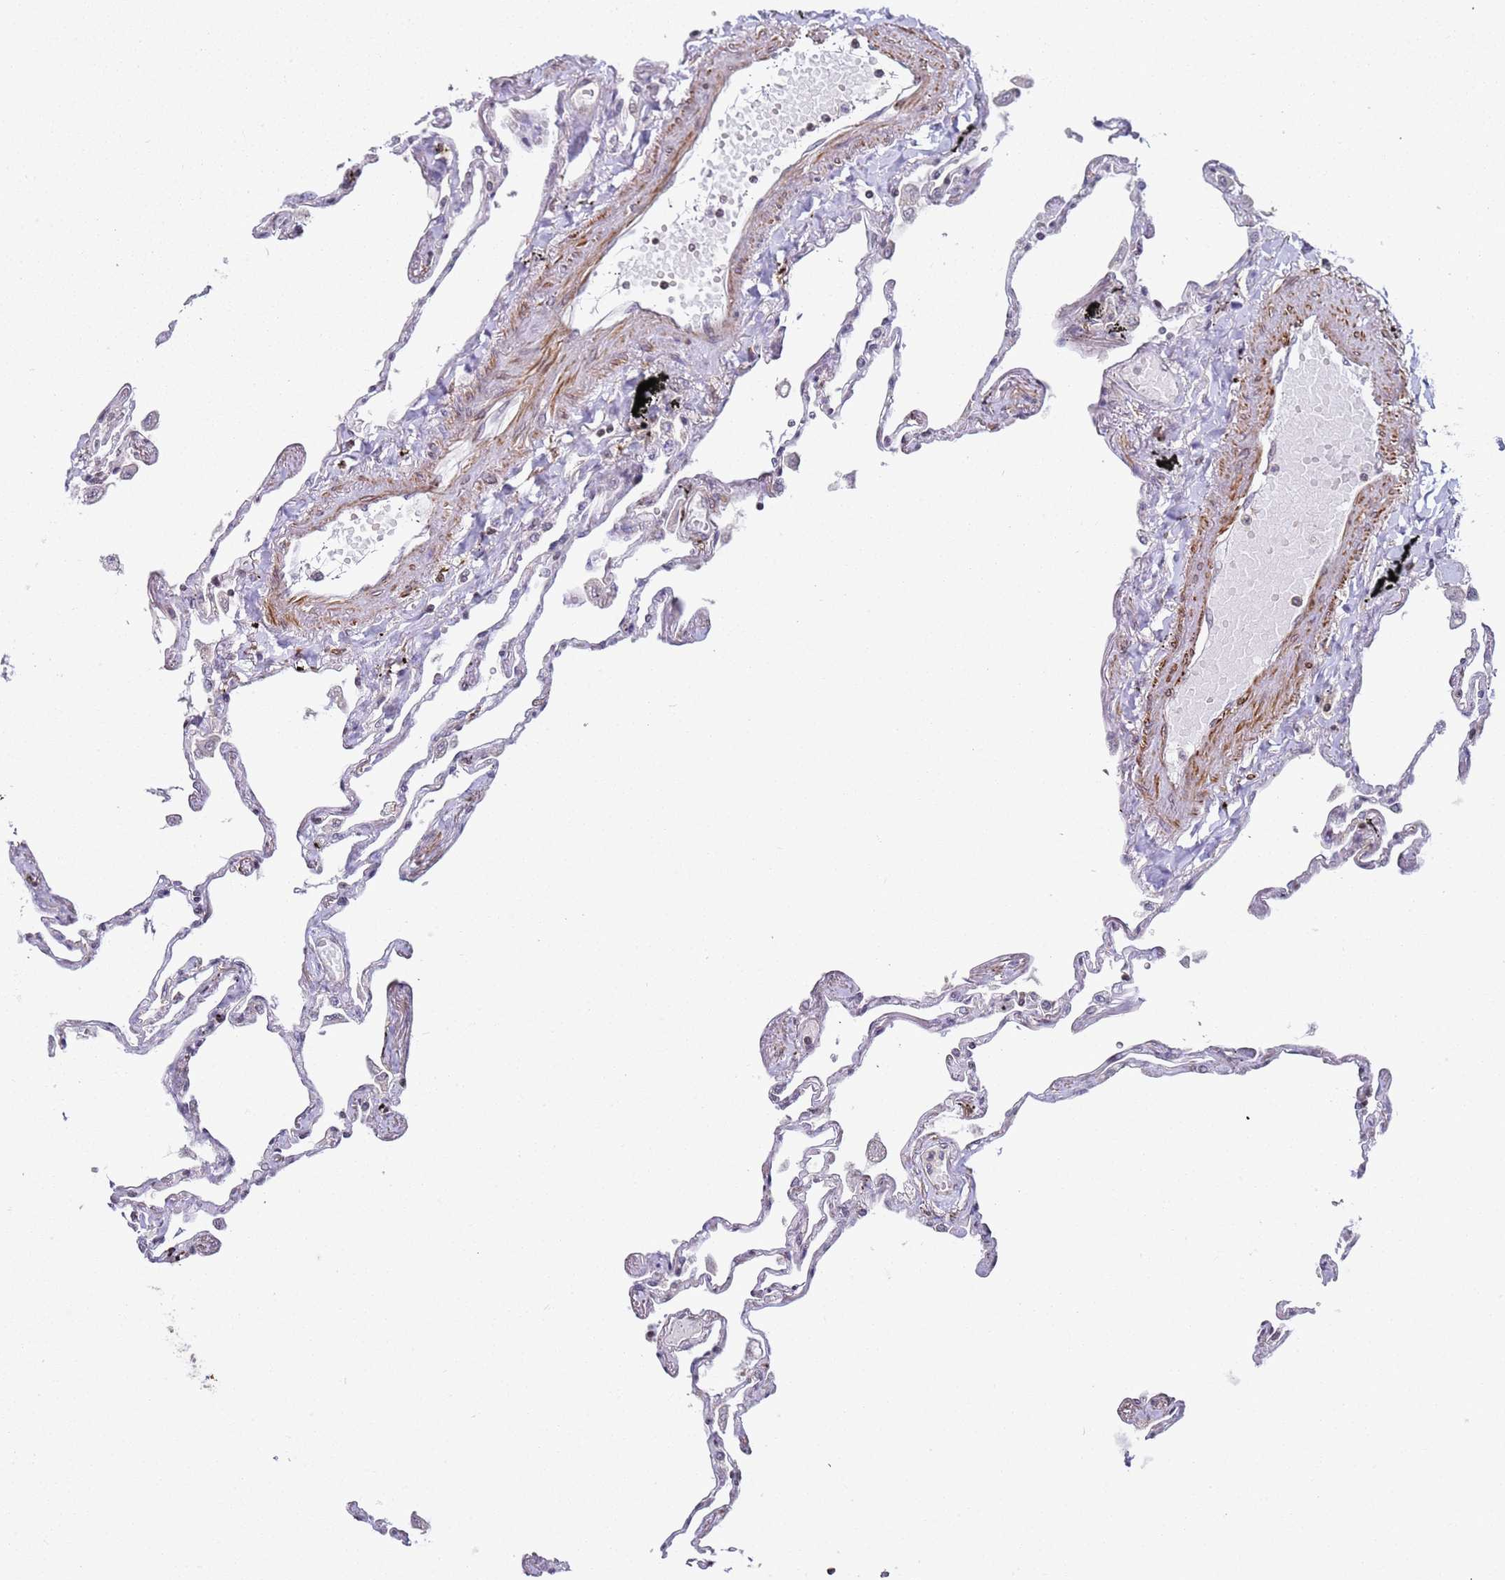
{"staining": {"intensity": "negative", "quantity": "none", "location": "none"}, "tissue": "lung", "cell_type": "Alveolar cells", "image_type": "normal", "snomed": [{"axis": "morphology", "description": "Normal tissue, NOS"}, {"axis": "topography", "description": "Lung"}], "caption": "High magnification brightfield microscopy of benign lung stained with DAB (3,3'-diaminobenzidine) (brown) and counterstained with hematoxylin (blue): alveolar cells show no significant expression.", "gene": "SNAPC4", "patient": {"sex": "female", "age": 67}}